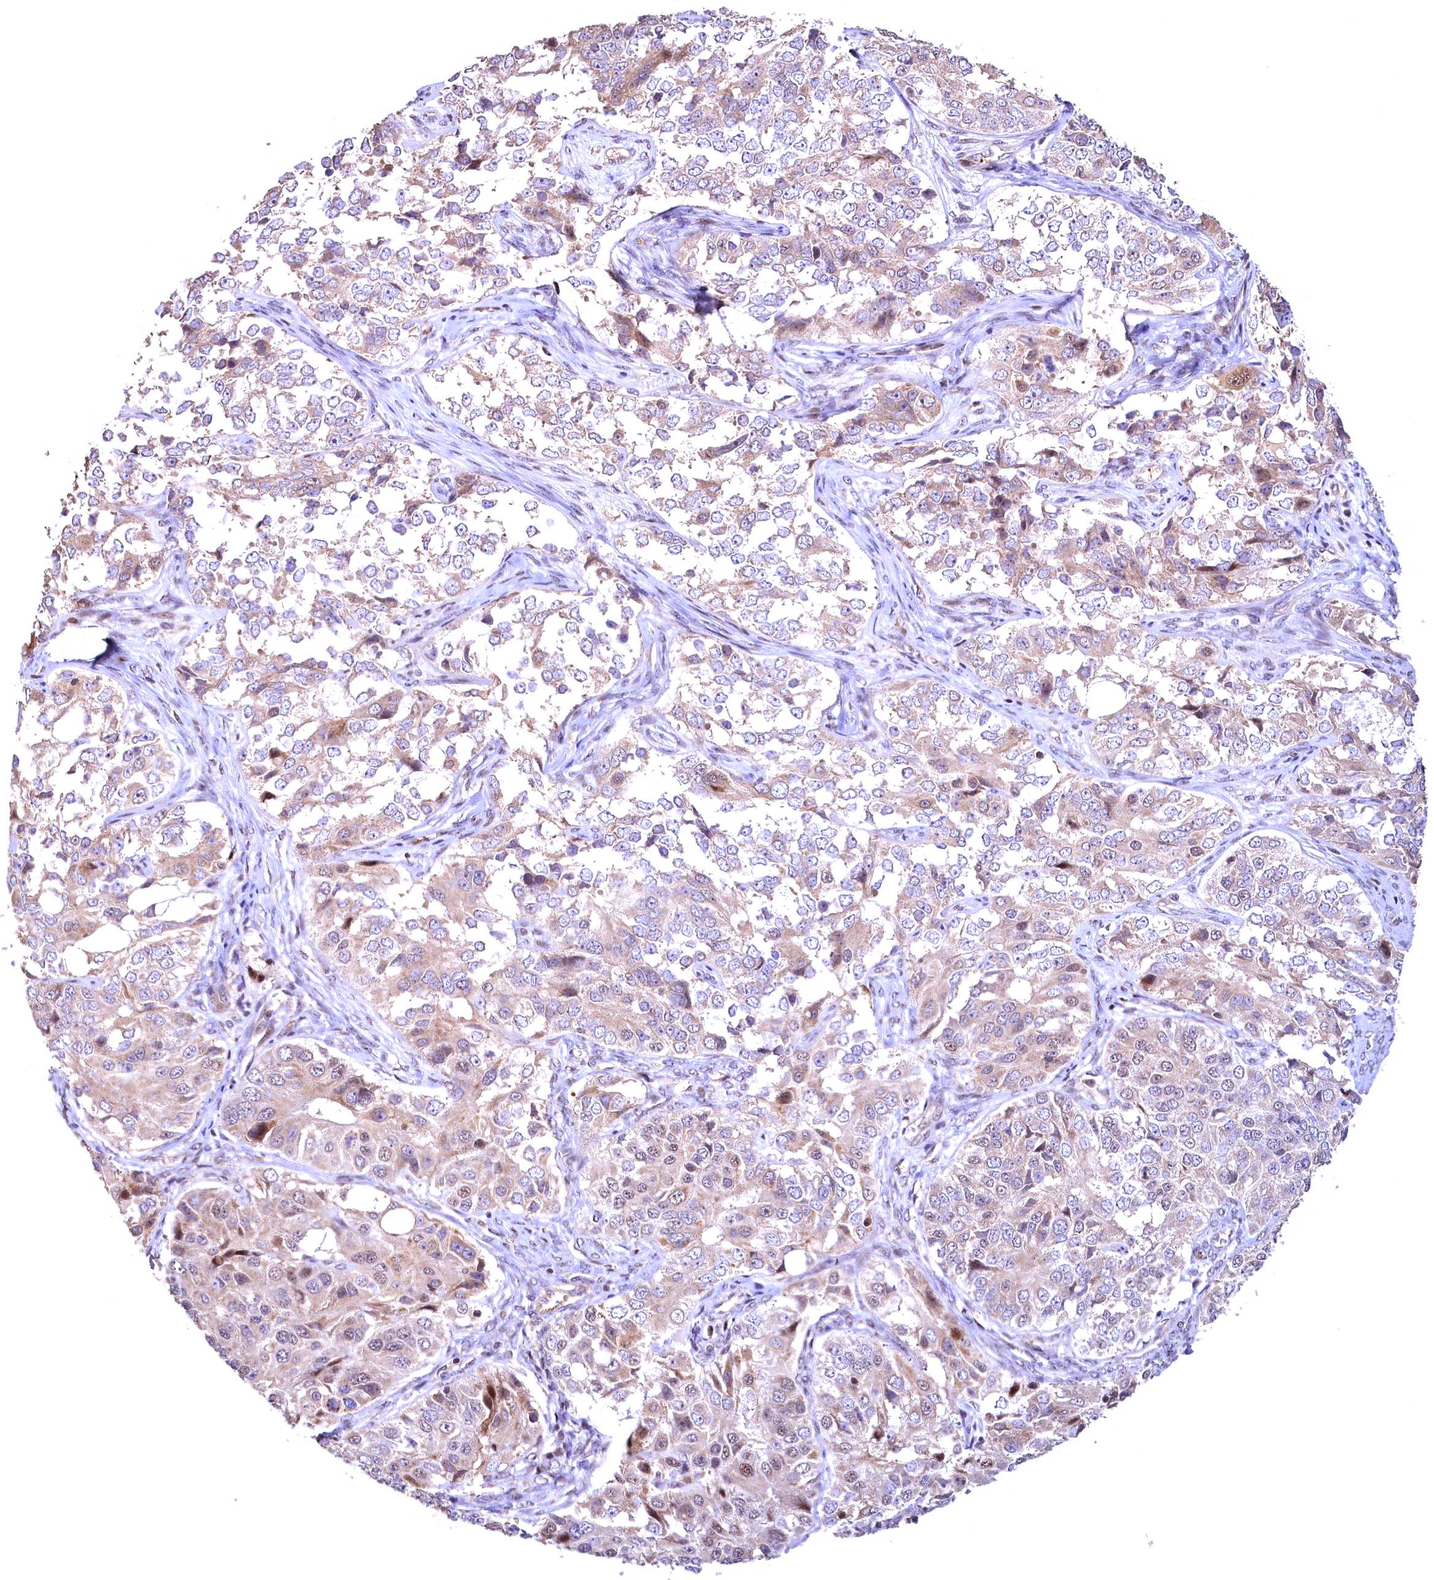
{"staining": {"intensity": "weak", "quantity": "25%-75%", "location": "cytoplasmic/membranous,nuclear"}, "tissue": "ovarian cancer", "cell_type": "Tumor cells", "image_type": "cancer", "snomed": [{"axis": "morphology", "description": "Carcinoma, endometroid"}, {"axis": "topography", "description": "Ovary"}], "caption": "Ovarian cancer stained for a protein exhibits weak cytoplasmic/membranous and nuclear positivity in tumor cells. (IHC, brightfield microscopy, high magnification).", "gene": "FUZ", "patient": {"sex": "female", "age": 51}}